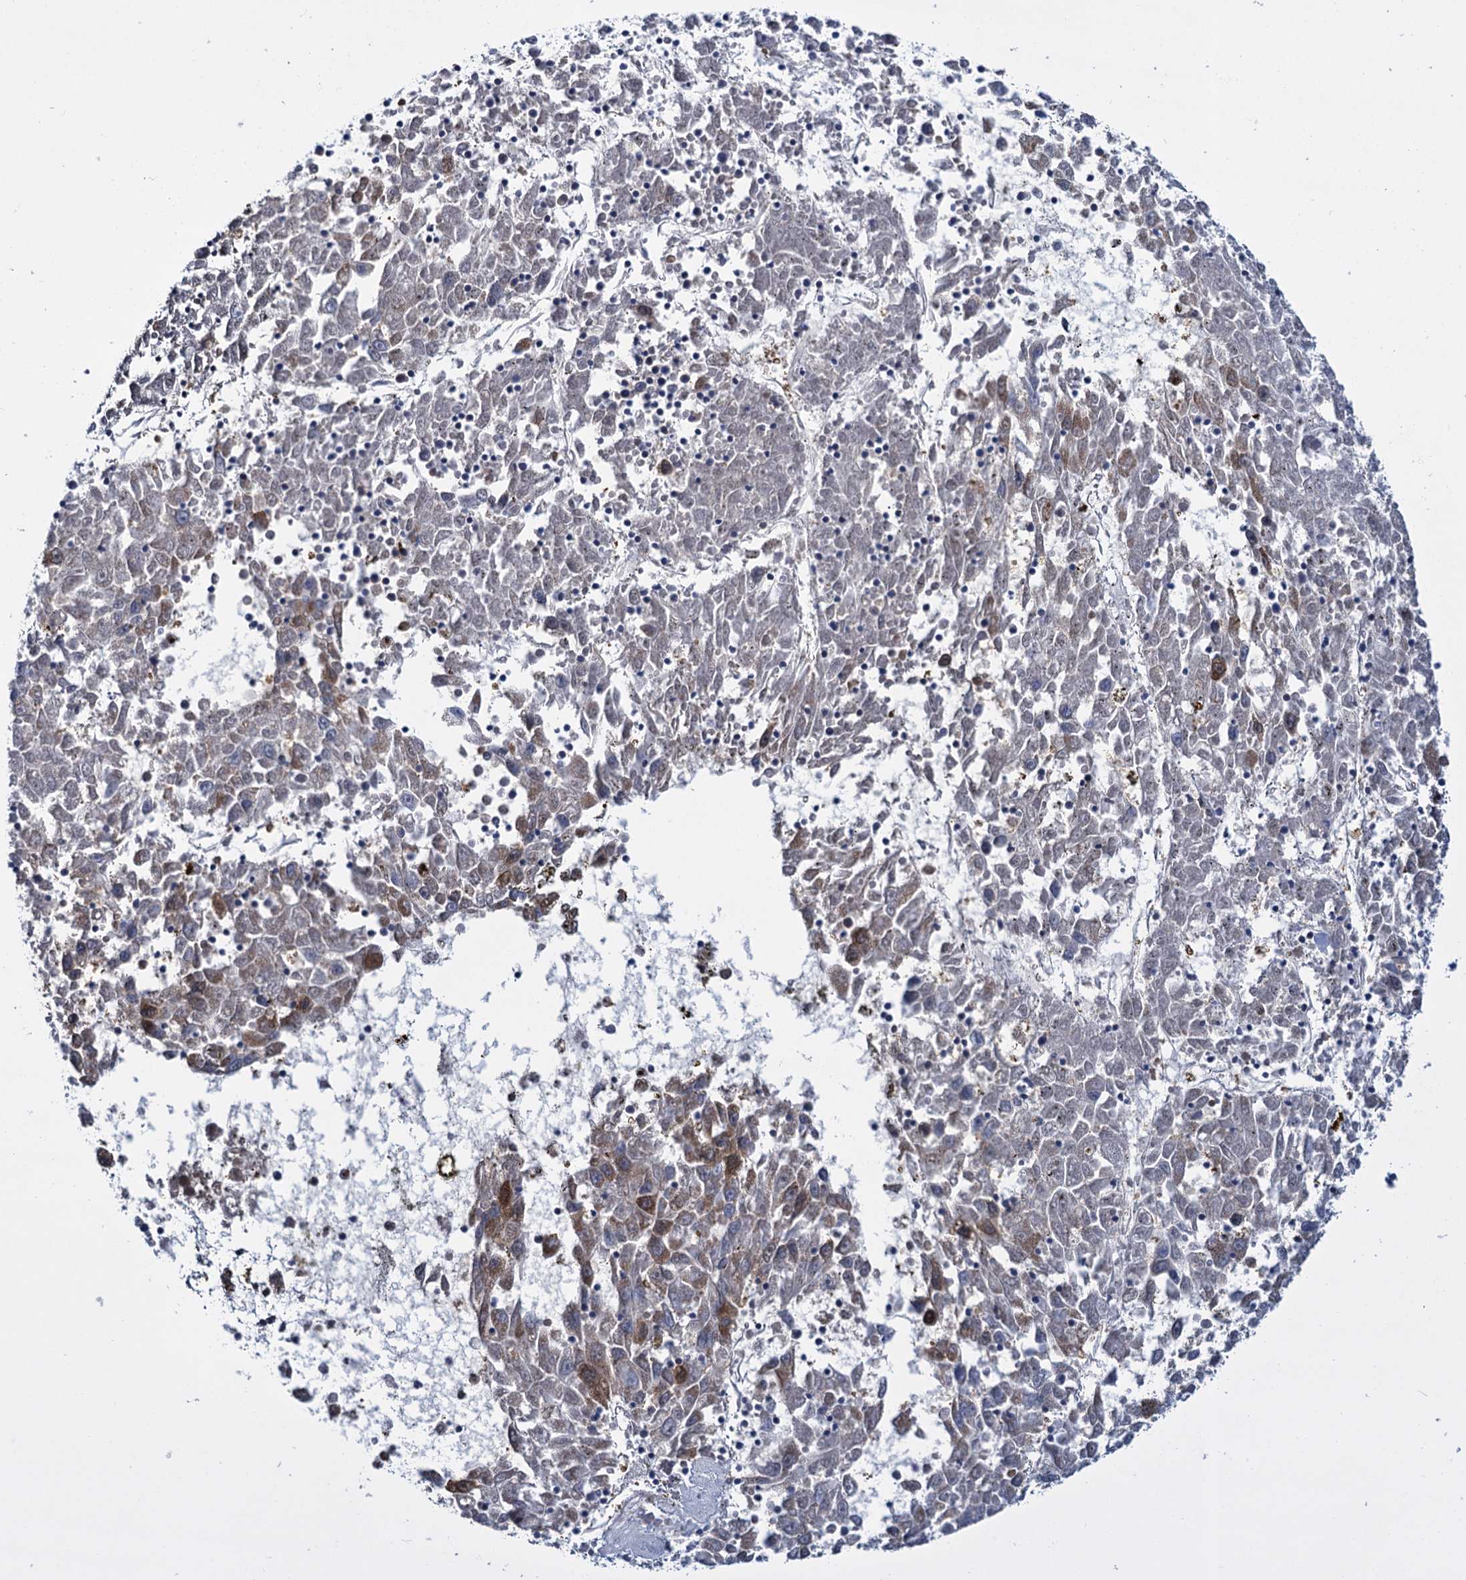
{"staining": {"intensity": "moderate", "quantity": "<25%", "location": "cytoplasmic/membranous"}, "tissue": "liver cancer", "cell_type": "Tumor cells", "image_type": "cancer", "snomed": [{"axis": "morphology", "description": "Carcinoma, Hepatocellular, NOS"}, {"axis": "topography", "description": "Liver"}], "caption": "This image displays immunohistochemistry (IHC) staining of human liver hepatocellular carcinoma, with low moderate cytoplasmic/membranous staining in about <25% of tumor cells.", "gene": "GLO1", "patient": {"sex": "male", "age": 49}}